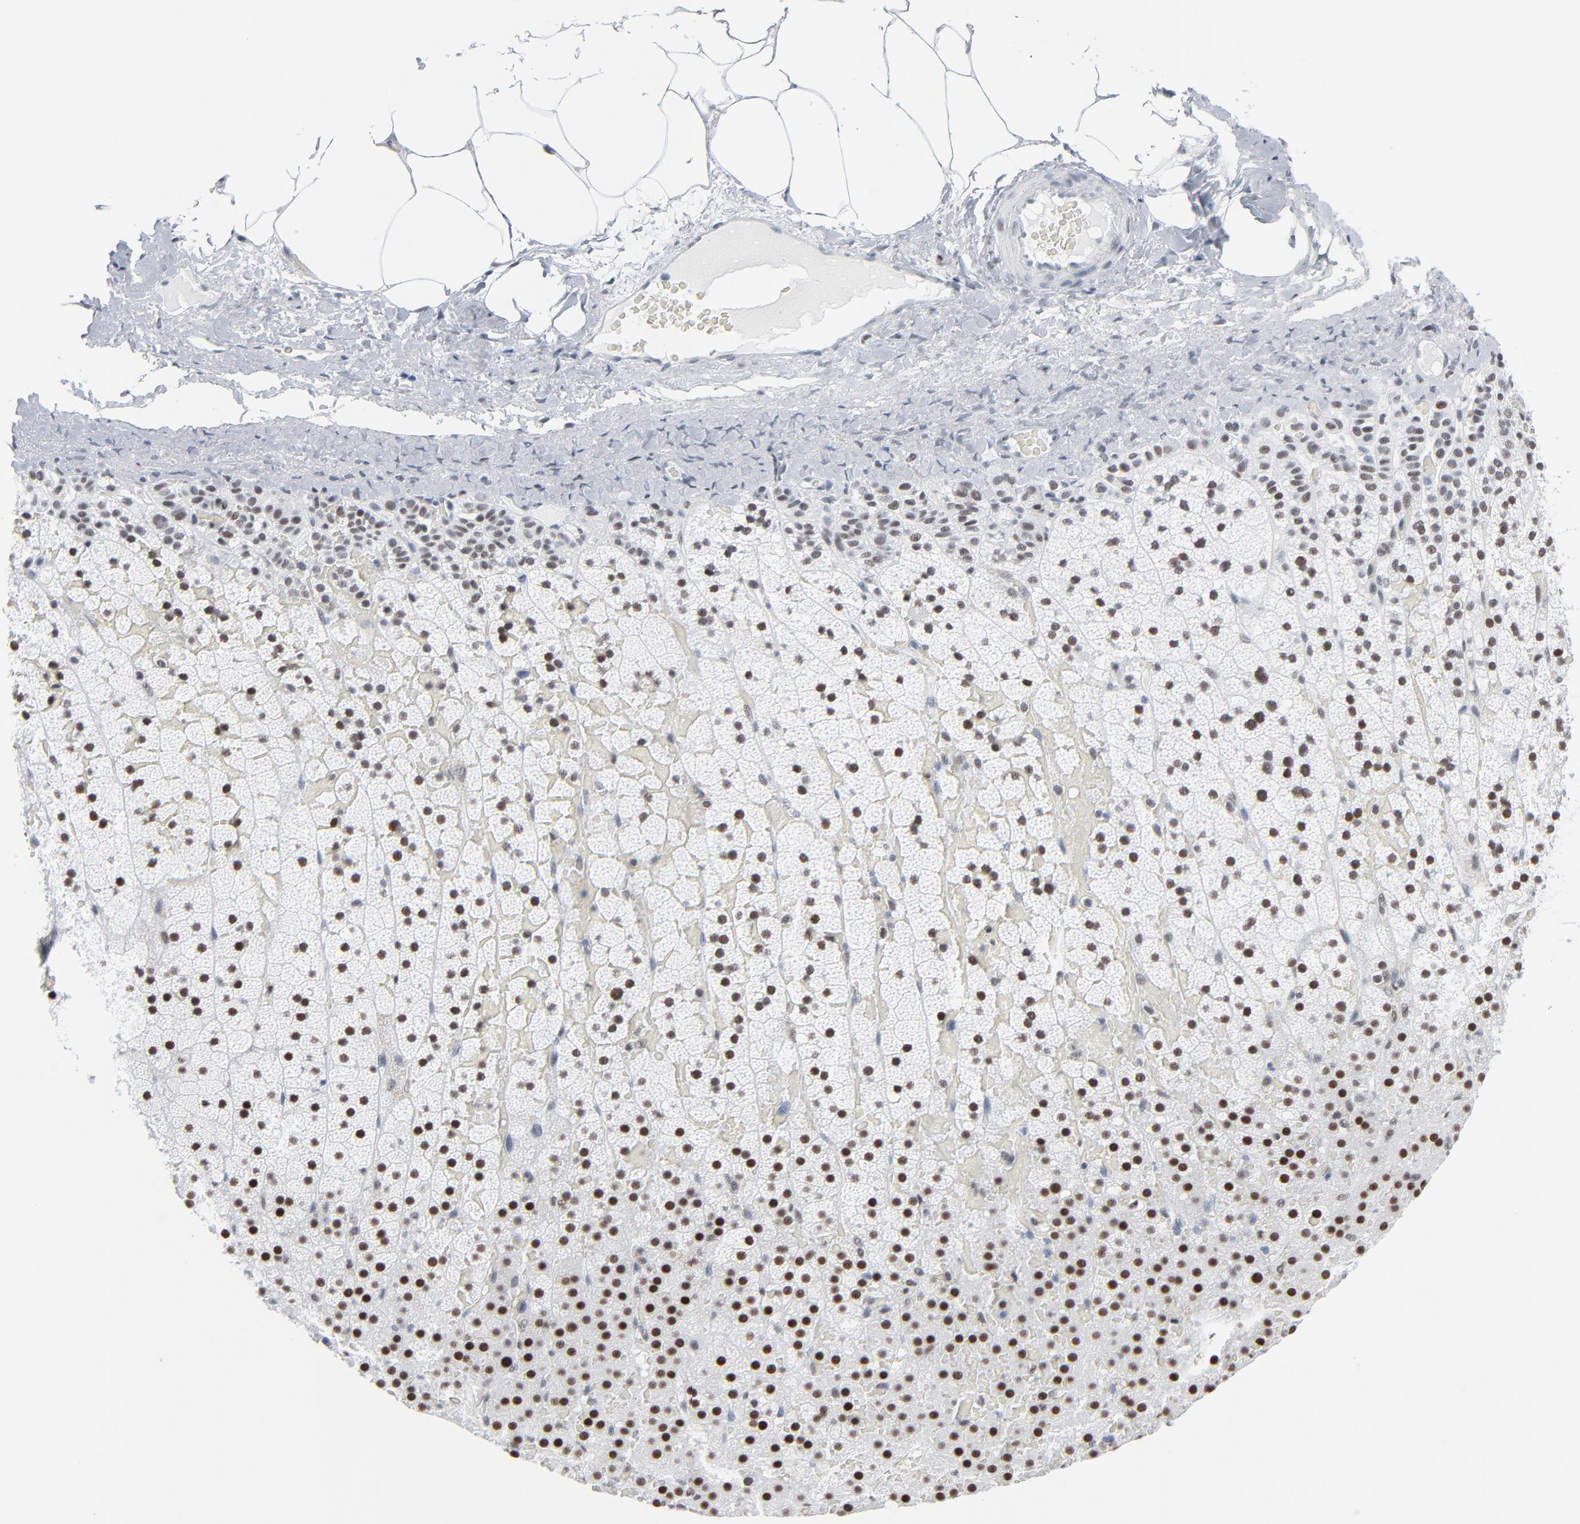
{"staining": {"intensity": "strong", "quantity": ">75%", "location": "nuclear"}, "tissue": "adrenal gland", "cell_type": "Glandular cells", "image_type": "normal", "snomed": [{"axis": "morphology", "description": "Normal tissue, NOS"}, {"axis": "topography", "description": "Adrenal gland"}], "caption": "There is high levels of strong nuclear positivity in glandular cells of benign adrenal gland, as demonstrated by immunohistochemical staining (brown color).", "gene": "SIRT1", "patient": {"sex": "male", "age": 35}}